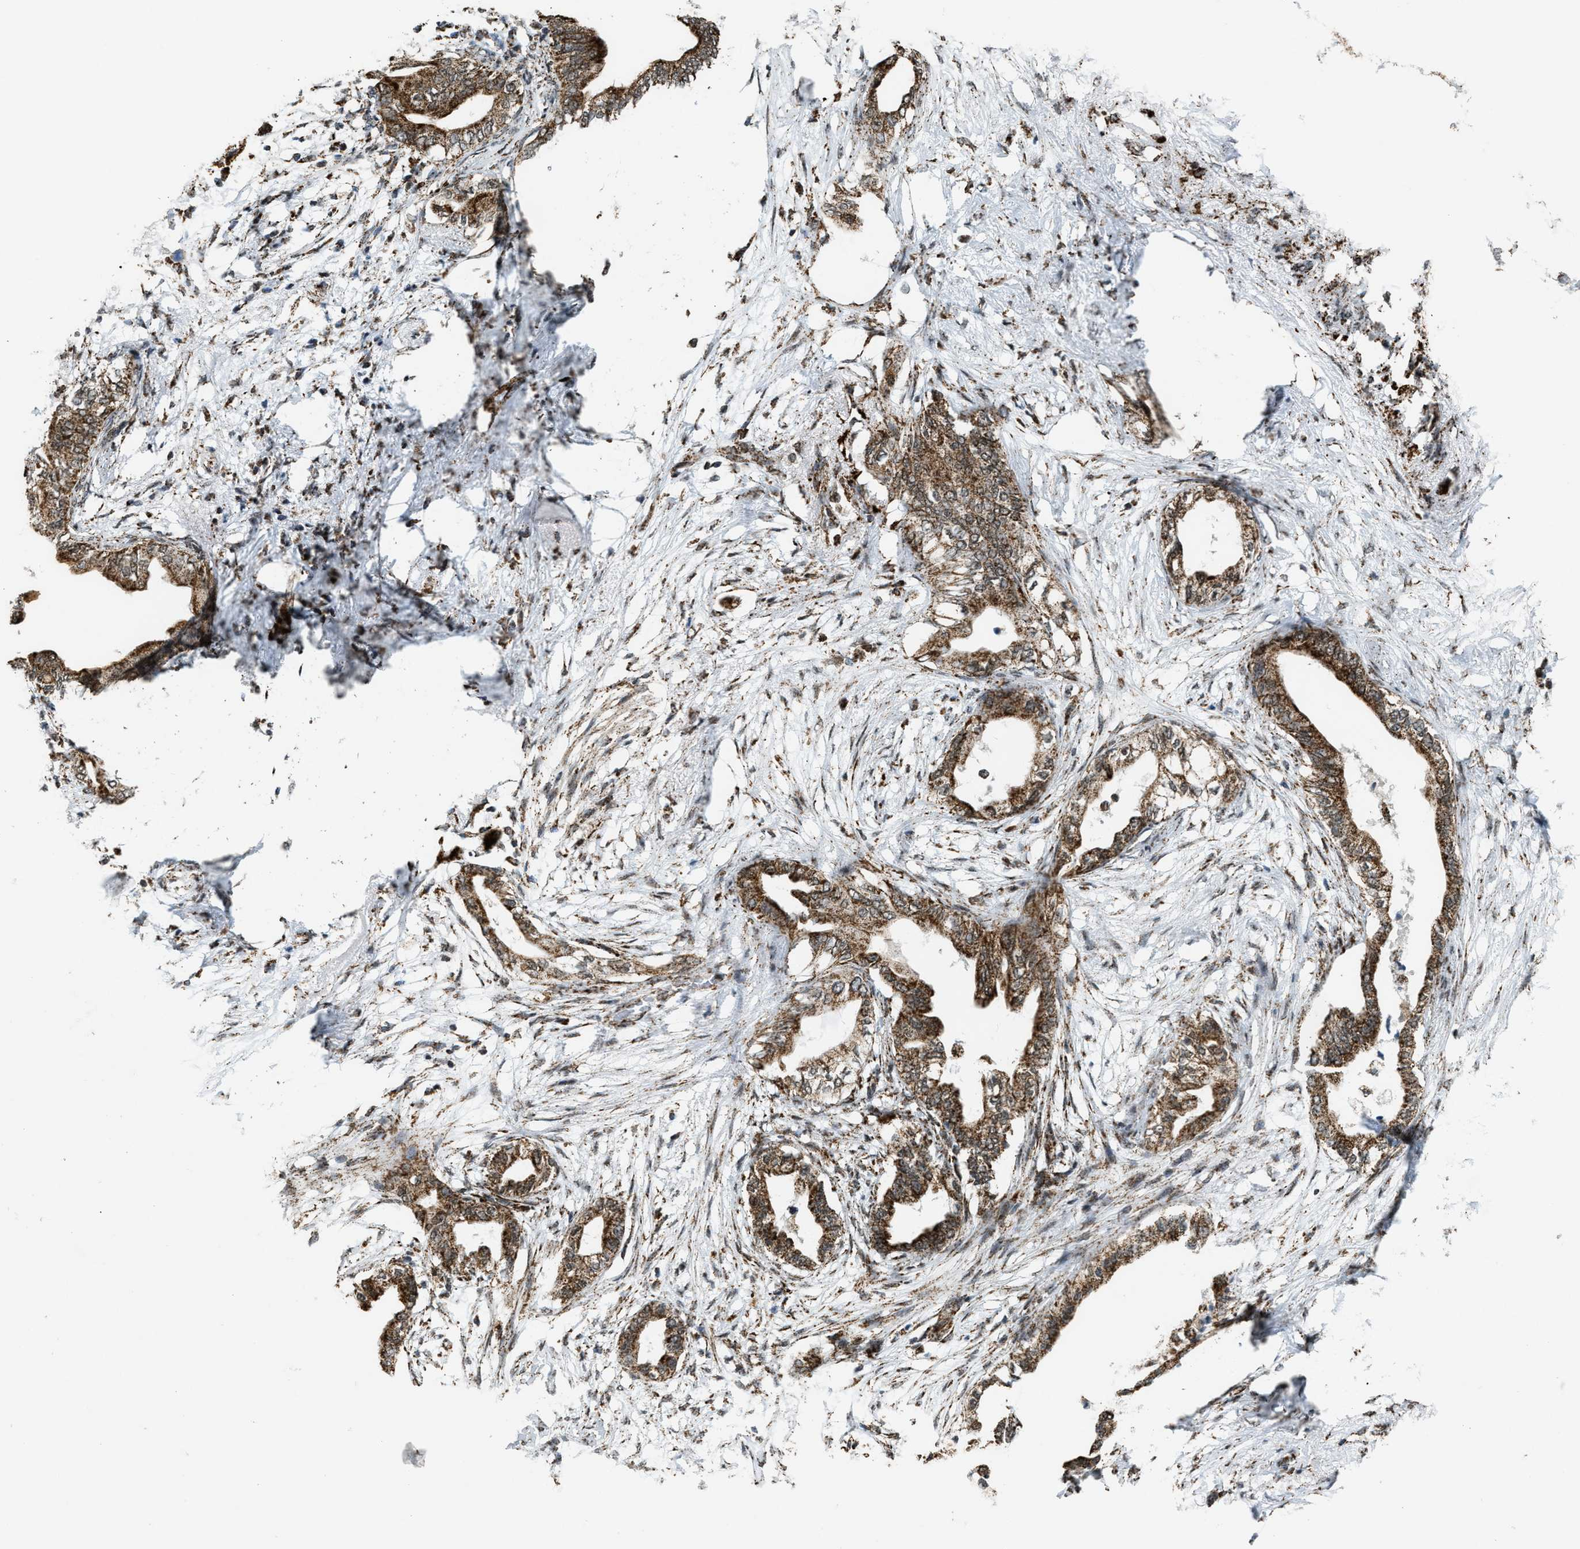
{"staining": {"intensity": "strong", "quantity": ">75%", "location": "cytoplasmic/membranous"}, "tissue": "pancreatic cancer", "cell_type": "Tumor cells", "image_type": "cancer", "snomed": [{"axis": "morphology", "description": "Normal tissue, NOS"}, {"axis": "morphology", "description": "Adenocarcinoma, NOS"}, {"axis": "topography", "description": "Pancreas"}, {"axis": "topography", "description": "Duodenum"}], "caption": "Human pancreatic cancer (adenocarcinoma) stained with a brown dye shows strong cytoplasmic/membranous positive expression in approximately >75% of tumor cells.", "gene": "HIBADH", "patient": {"sex": "female", "age": 60}}